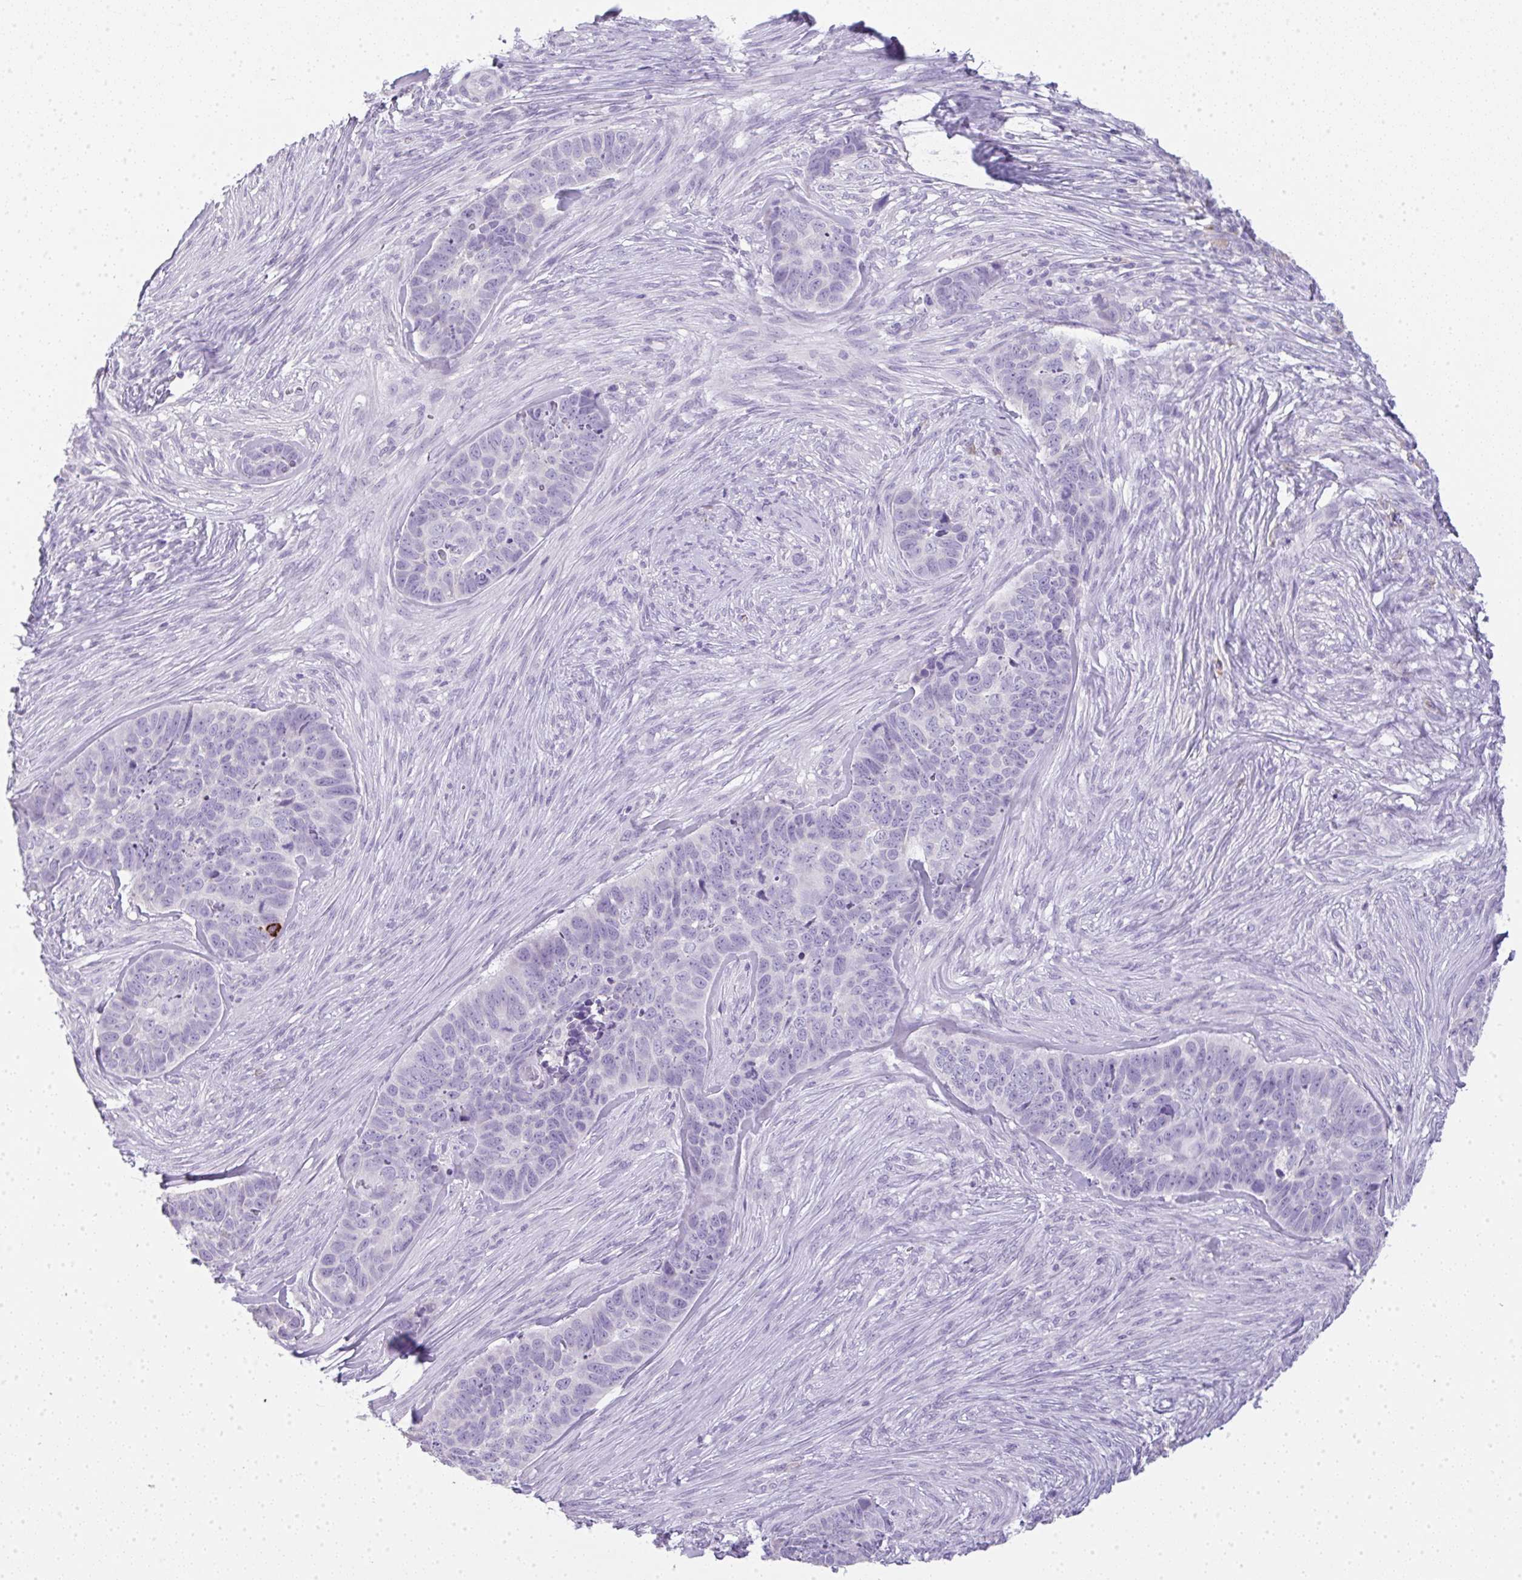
{"staining": {"intensity": "negative", "quantity": "none", "location": "none"}, "tissue": "skin cancer", "cell_type": "Tumor cells", "image_type": "cancer", "snomed": [{"axis": "morphology", "description": "Basal cell carcinoma"}, {"axis": "topography", "description": "Skin"}], "caption": "Immunohistochemical staining of basal cell carcinoma (skin) exhibits no significant expression in tumor cells.", "gene": "LPAR4", "patient": {"sex": "female", "age": 82}}